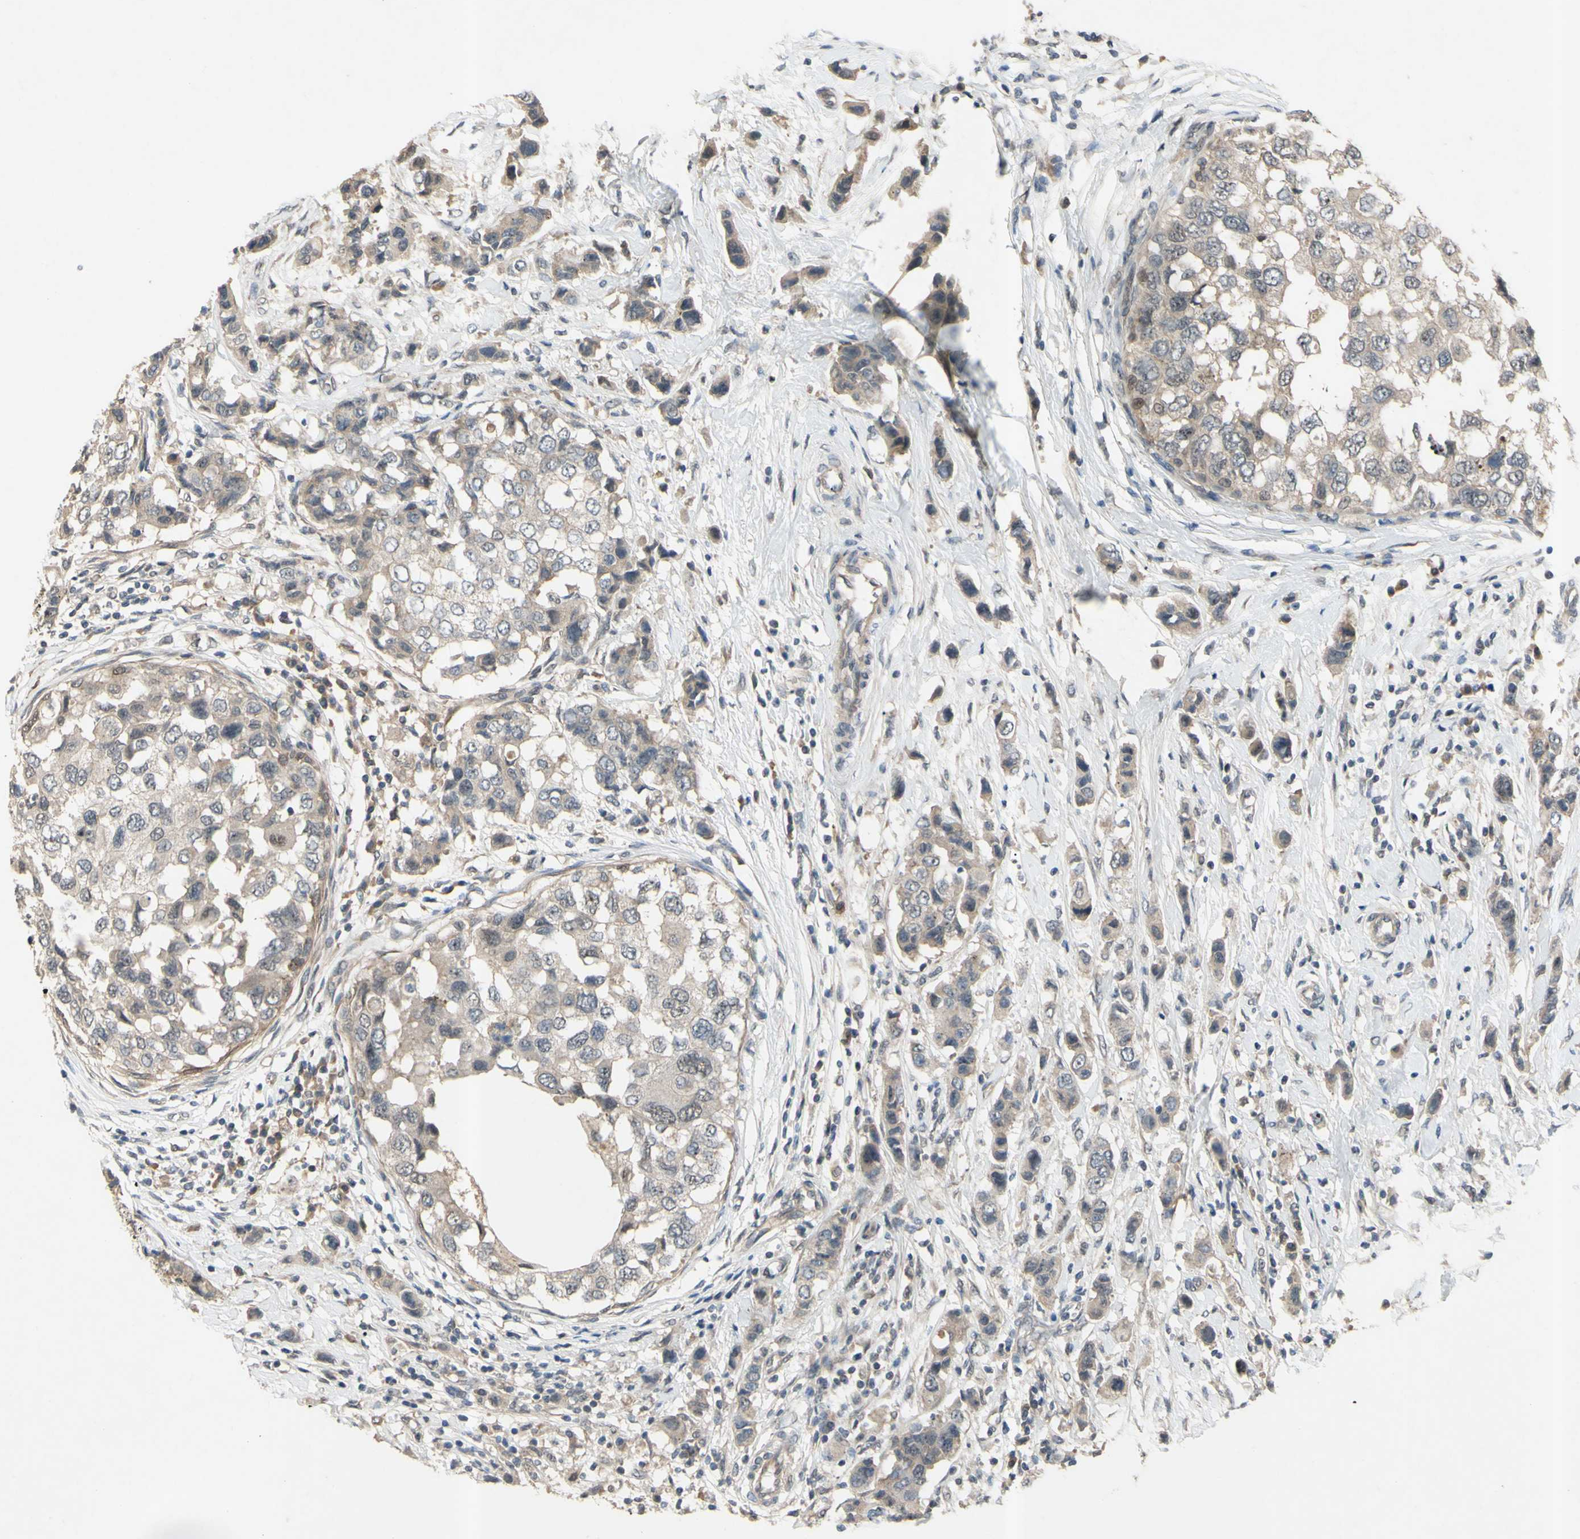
{"staining": {"intensity": "weak", "quantity": ">75%", "location": "cytoplasmic/membranous"}, "tissue": "breast cancer", "cell_type": "Tumor cells", "image_type": "cancer", "snomed": [{"axis": "morphology", "description": "Normal tissue, NOS"}, {"axis": "morphology", "description": "Duct carcinoma"}, {"axis": "topography", "description": "Breast"}], "caption": "About >75% of tumor cells in breast intraductal carcinoma exhibit weak cytoplasmic/membranous protein expression as visualized by brown immunohistochemical staining.", "gene": "ALK", "patient": {"sex": "female", "age": 50}}